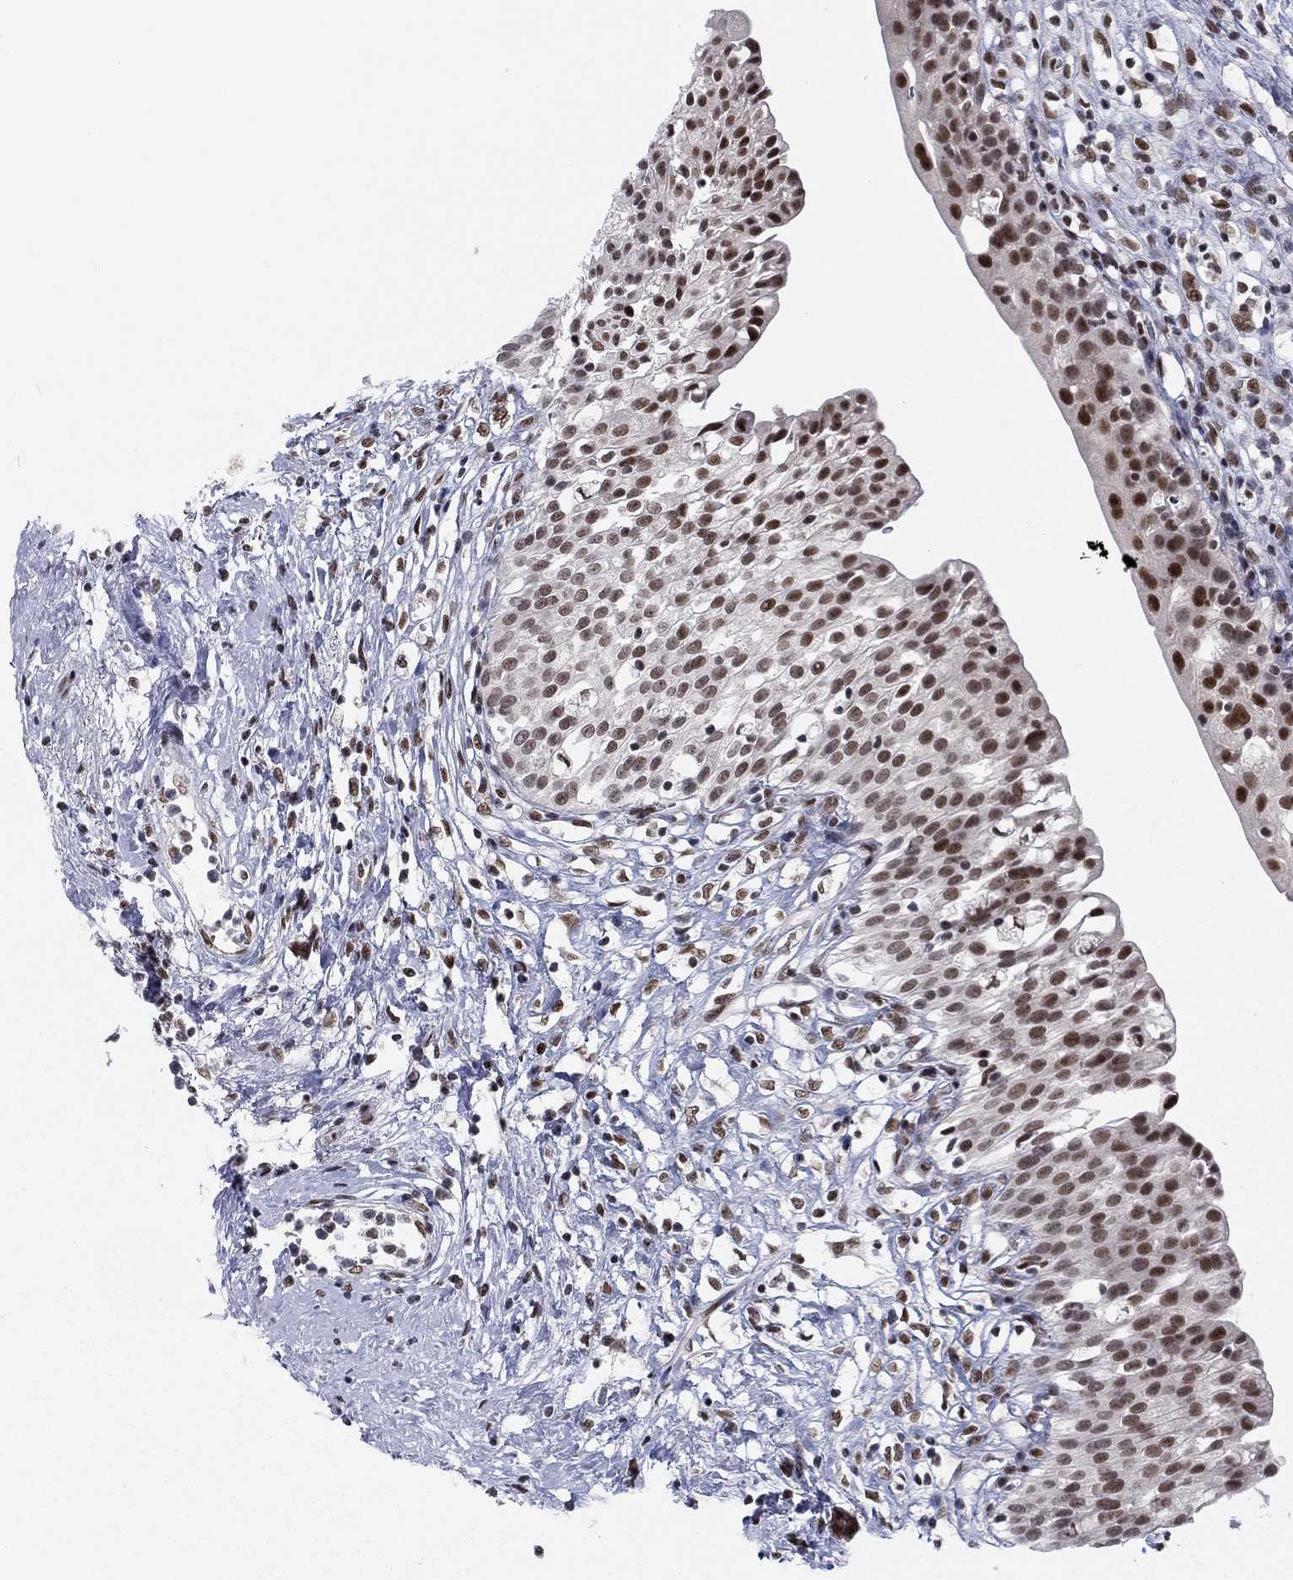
{"staining": {"intensity": "strong", "quantity": ">75%", "location": "nuclear"}, "tissue": "urinary bladder", "cell_type": "Urothelial cells", "image_type": "normal", "snomed": [{"axis": "morphology", "description": "Normal tissue, NOS"}, {"axis": "topography", "description": "Urinary bladder"}], "caption": "A high-resolution histopathology image shows immunohistochemistry staining of unremarkable urinary bladder, which shows strong nuclear positivity in approximately >75% of urothelial cells. (DAB (3,3'-diaminobenzidine) IHC, brown staining for protein, blue staining for nuclei).", "gene": "FYTTD1", "patient": {"sex": "male", "age": 76}}